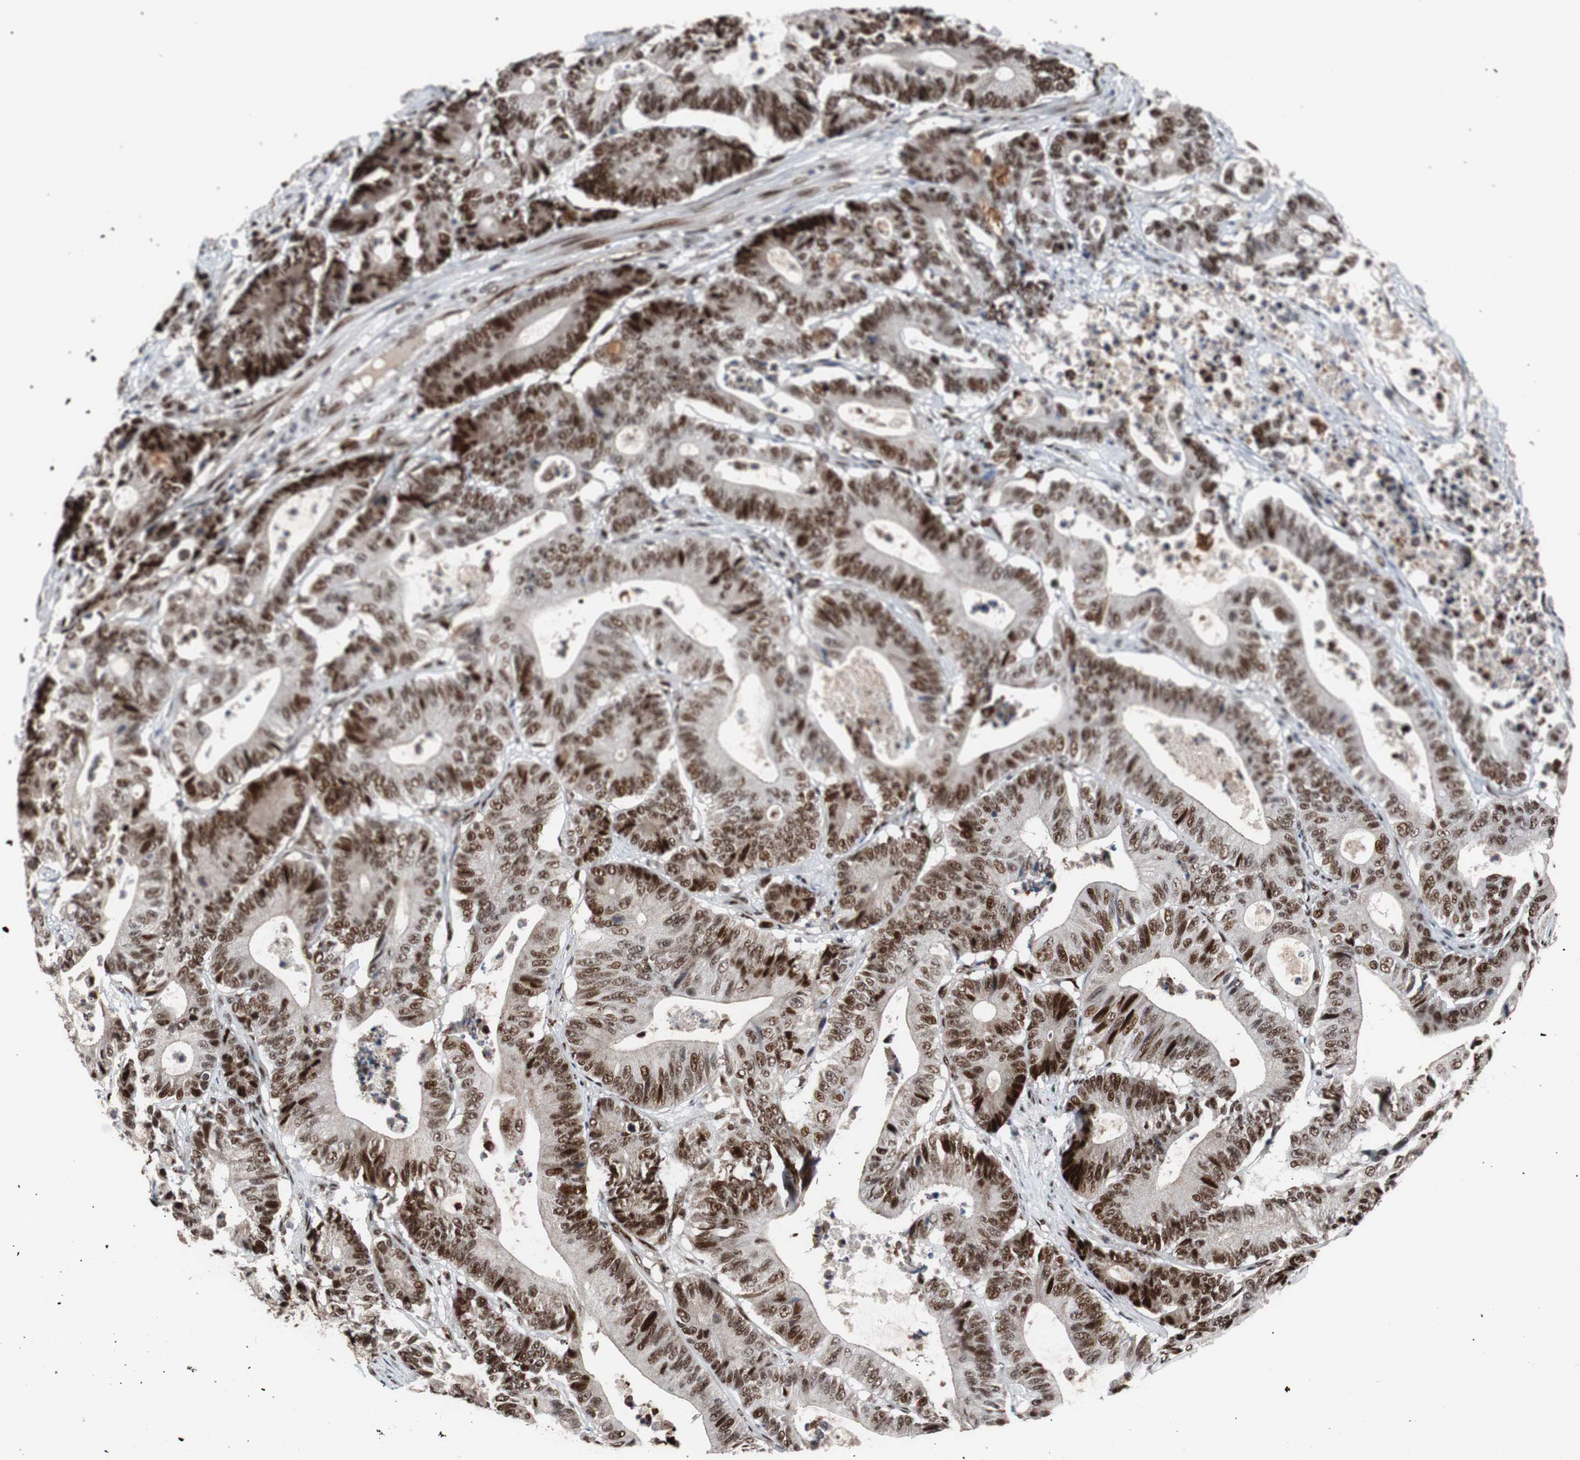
{"staining": {"intensity": "strong", "quantity": ">75%", "location": "nuclear"}, "tissue": "colorectal cancer", "cell_type": "Tumor cells", "image_type": "cancer", "snomed": [{"axis": "morphology", "description": "Adenocarcinoma, NOS"}, {"axis": "topography", "description": "Colon"}], "caption": "An image of human adenocarcinoma (colorectal) stained for a protein shows strong nuclear brown staining in tumor cells.", "gene": "NBL1", "patient": {"sex": "female", "age": 84}}